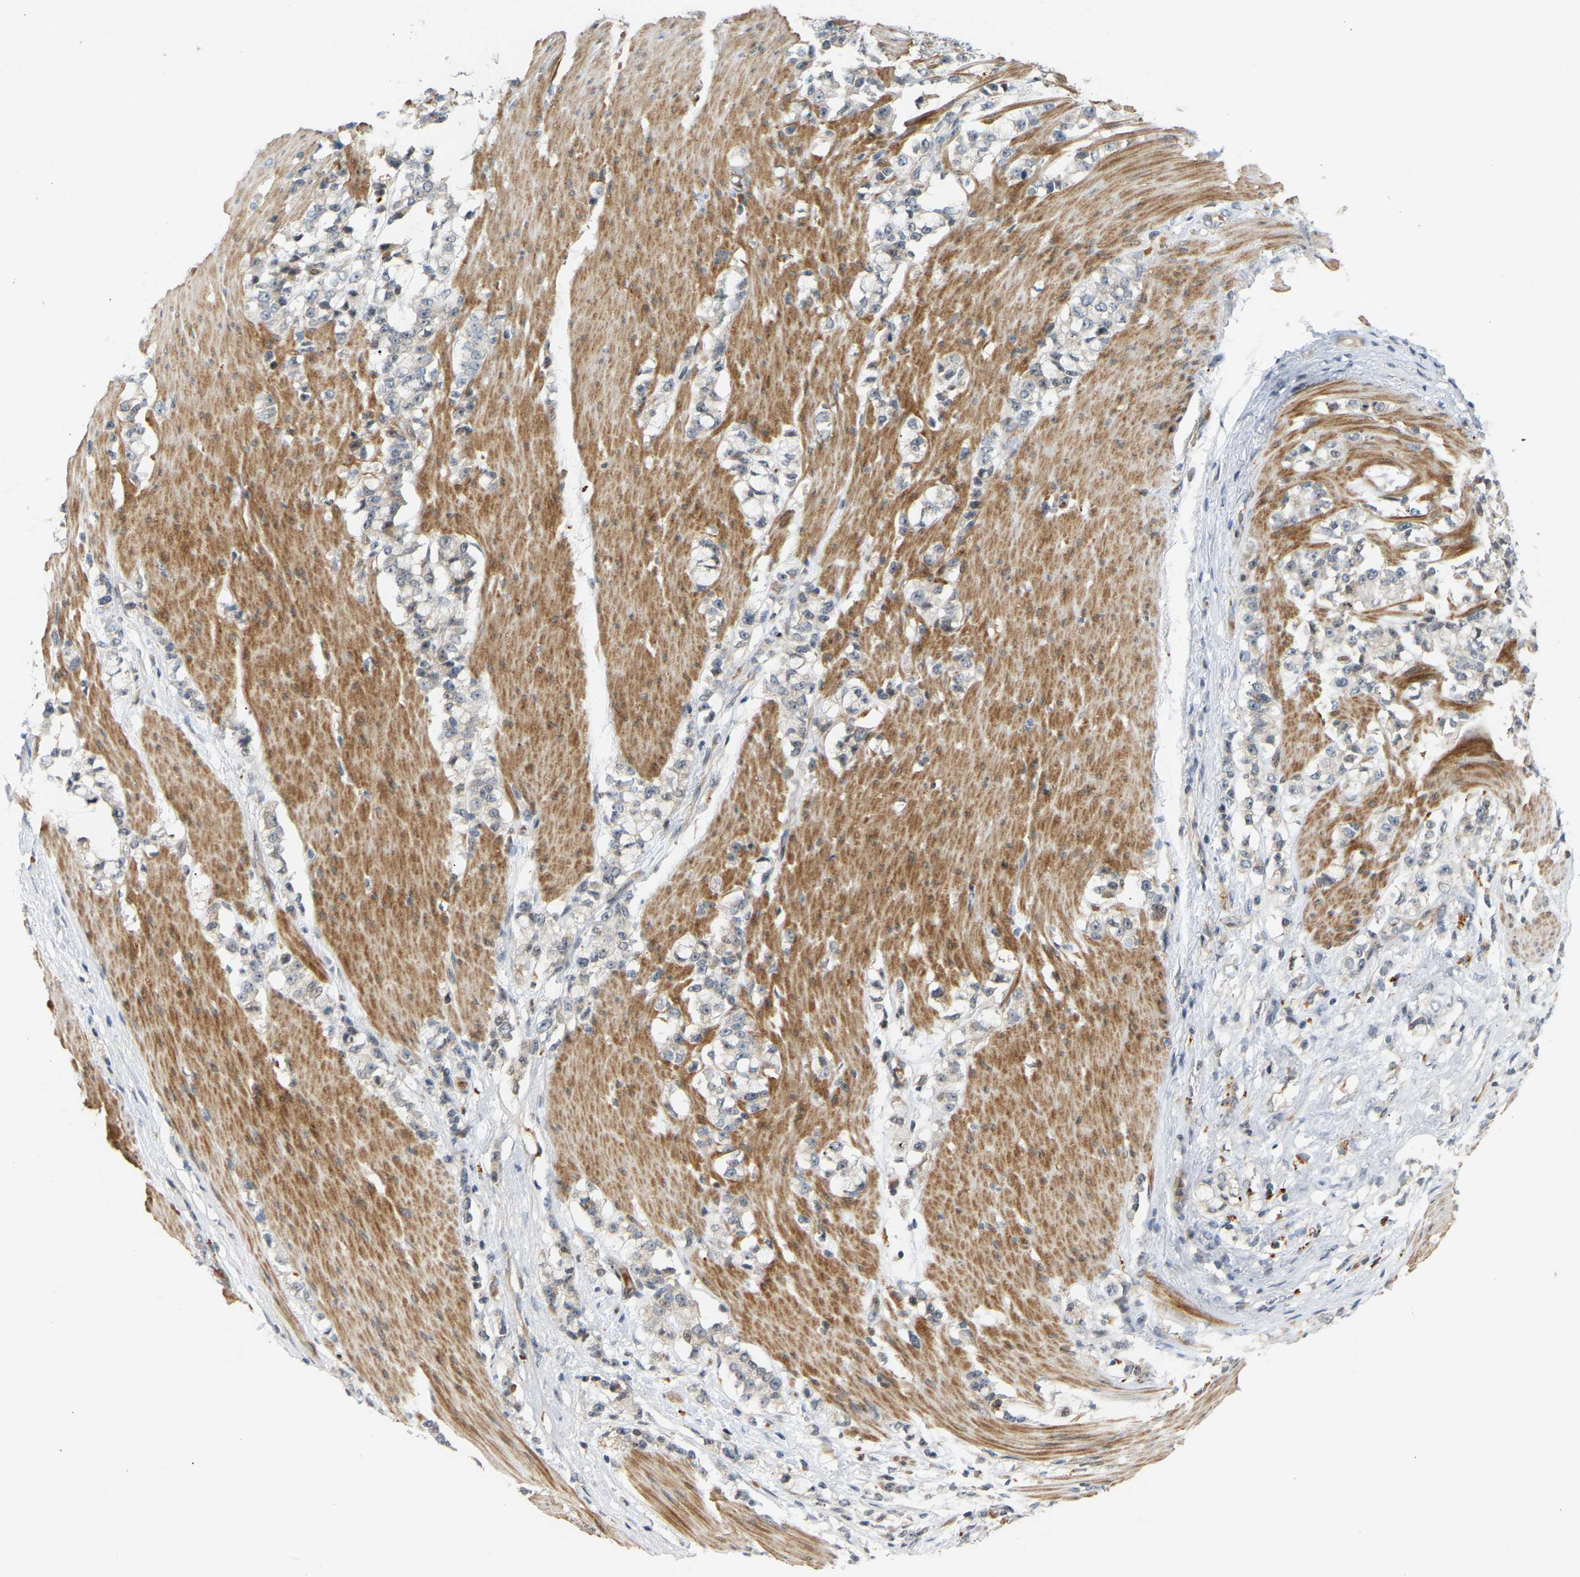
{"staining": {"intensity": "moderate", "quantity": "25%-75%", "location": "cytoplasmic/membranous"}, "tissue": "stomach cancer", "cell_type": "Tumor cells", "image_type": "cancer", "snomed": [{"axis": "morphology", "description": "Adenocarcinoma, NOS"}, {"axis": "topography", "description": "Stomach, lower"}], "caption": "Adenocarcinoma (stomach) stained with DAB immunohistochemistry shows medium levels of moderate cytoplasmic/membranous positivity in about 25%-75% of tumor cells.", "gene": "POGLUT2", "patient": {"sex": "male", "age": 88}}